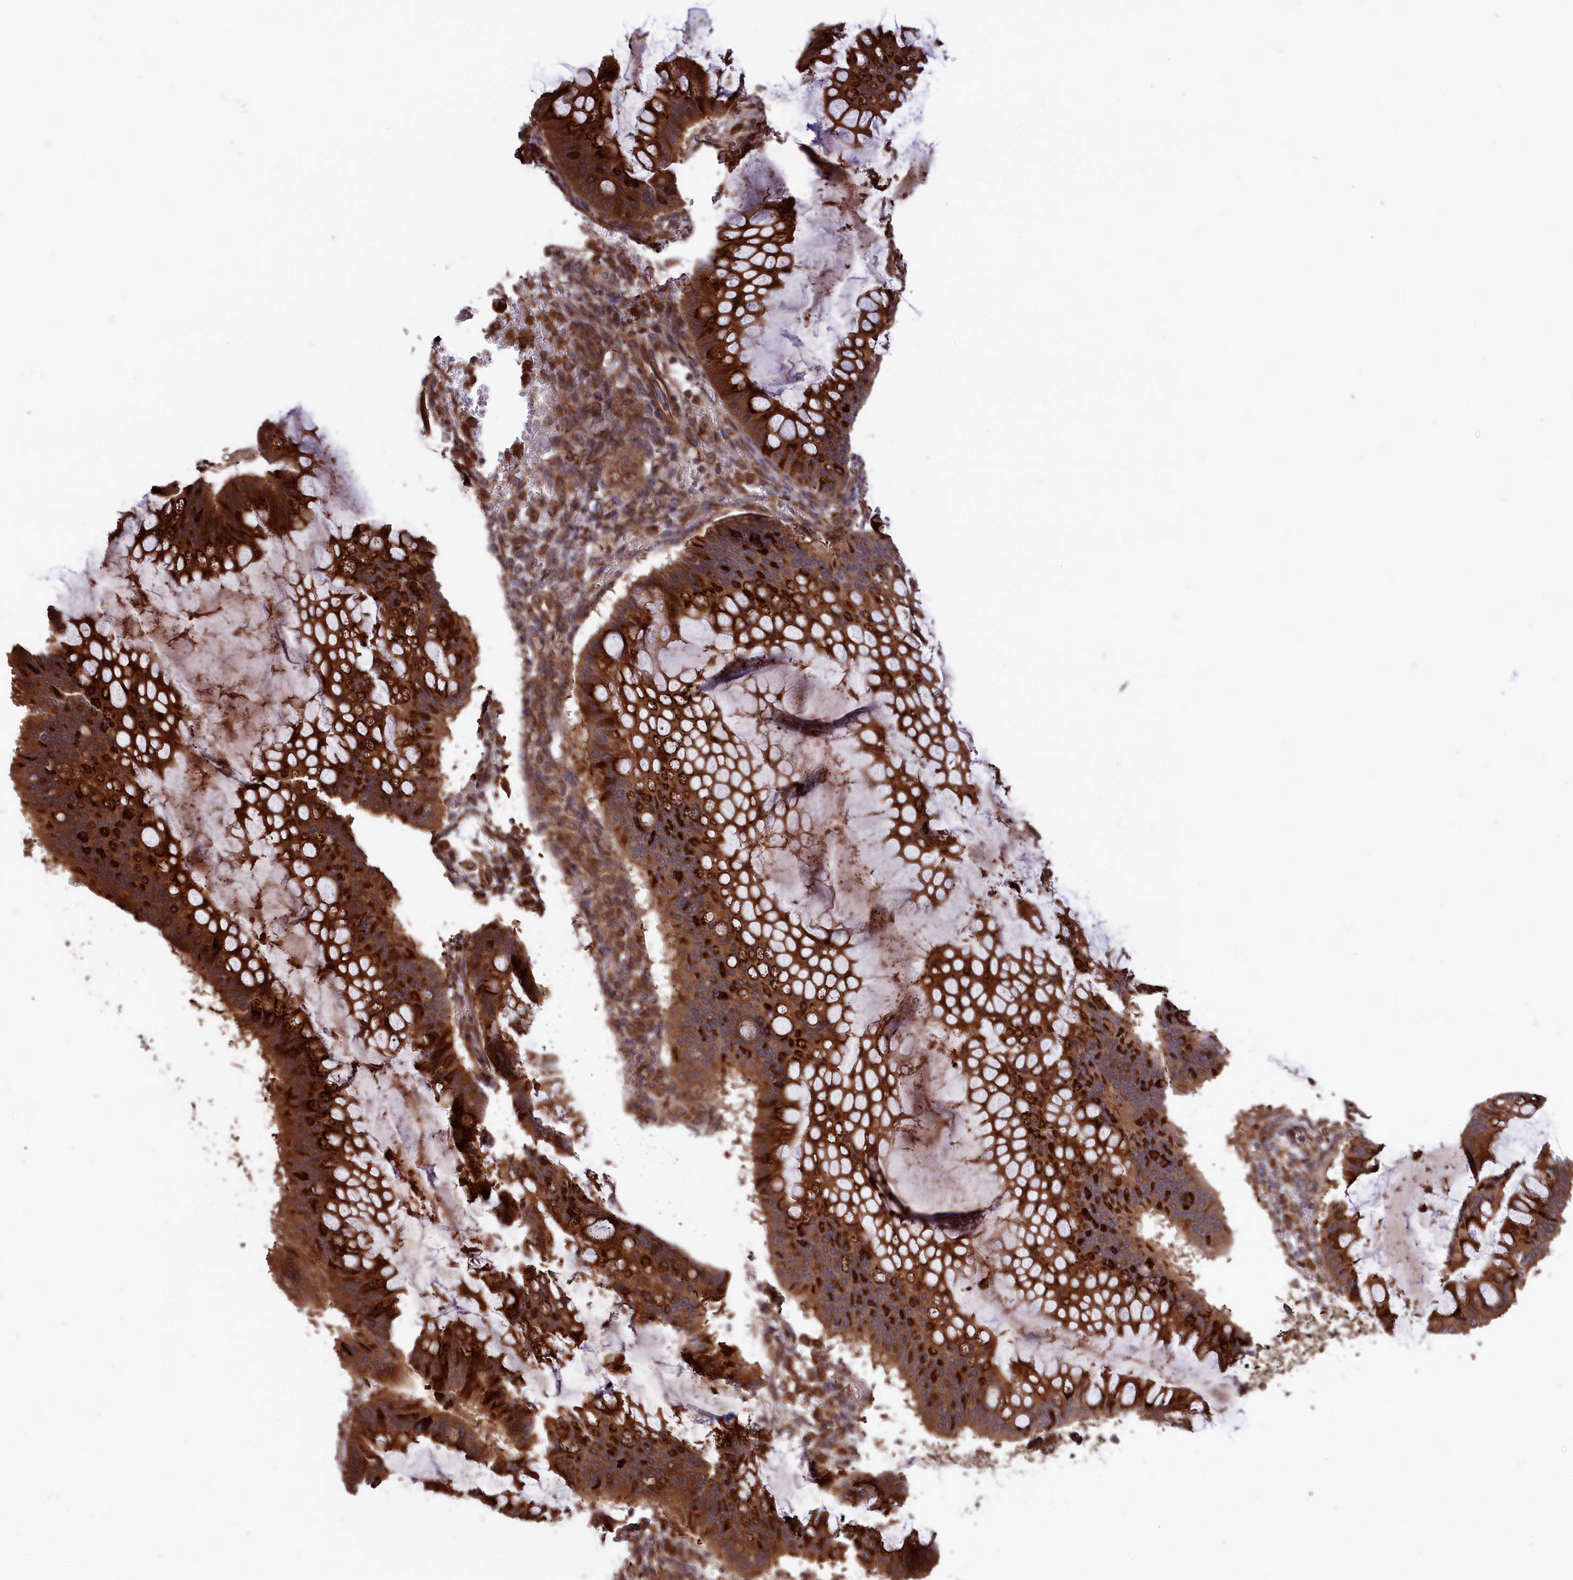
{"staining": {"intensity": "strong", "quantity": ">75%", "location": "cytoplasmic/membranous"}, "tissue": "ovarian cancer", "cell_type": "Tumor cells", "image_type": "cancer", "snomed": [{"axis": "morphology", "description": "Cystadenocarcinoma, mucinous, NOS"}, {"axis": "topography", "description": "Ovary"}], "caption": "Immunohistochemical staining of ovarian mucinous cystadenocarcinoma displays high levels of strong cytoplasmic/membranous protein staining in about >75% of tumor cells.", "gene": "PLA2G4C", "patient": {"sex": "female", "age": 73}}